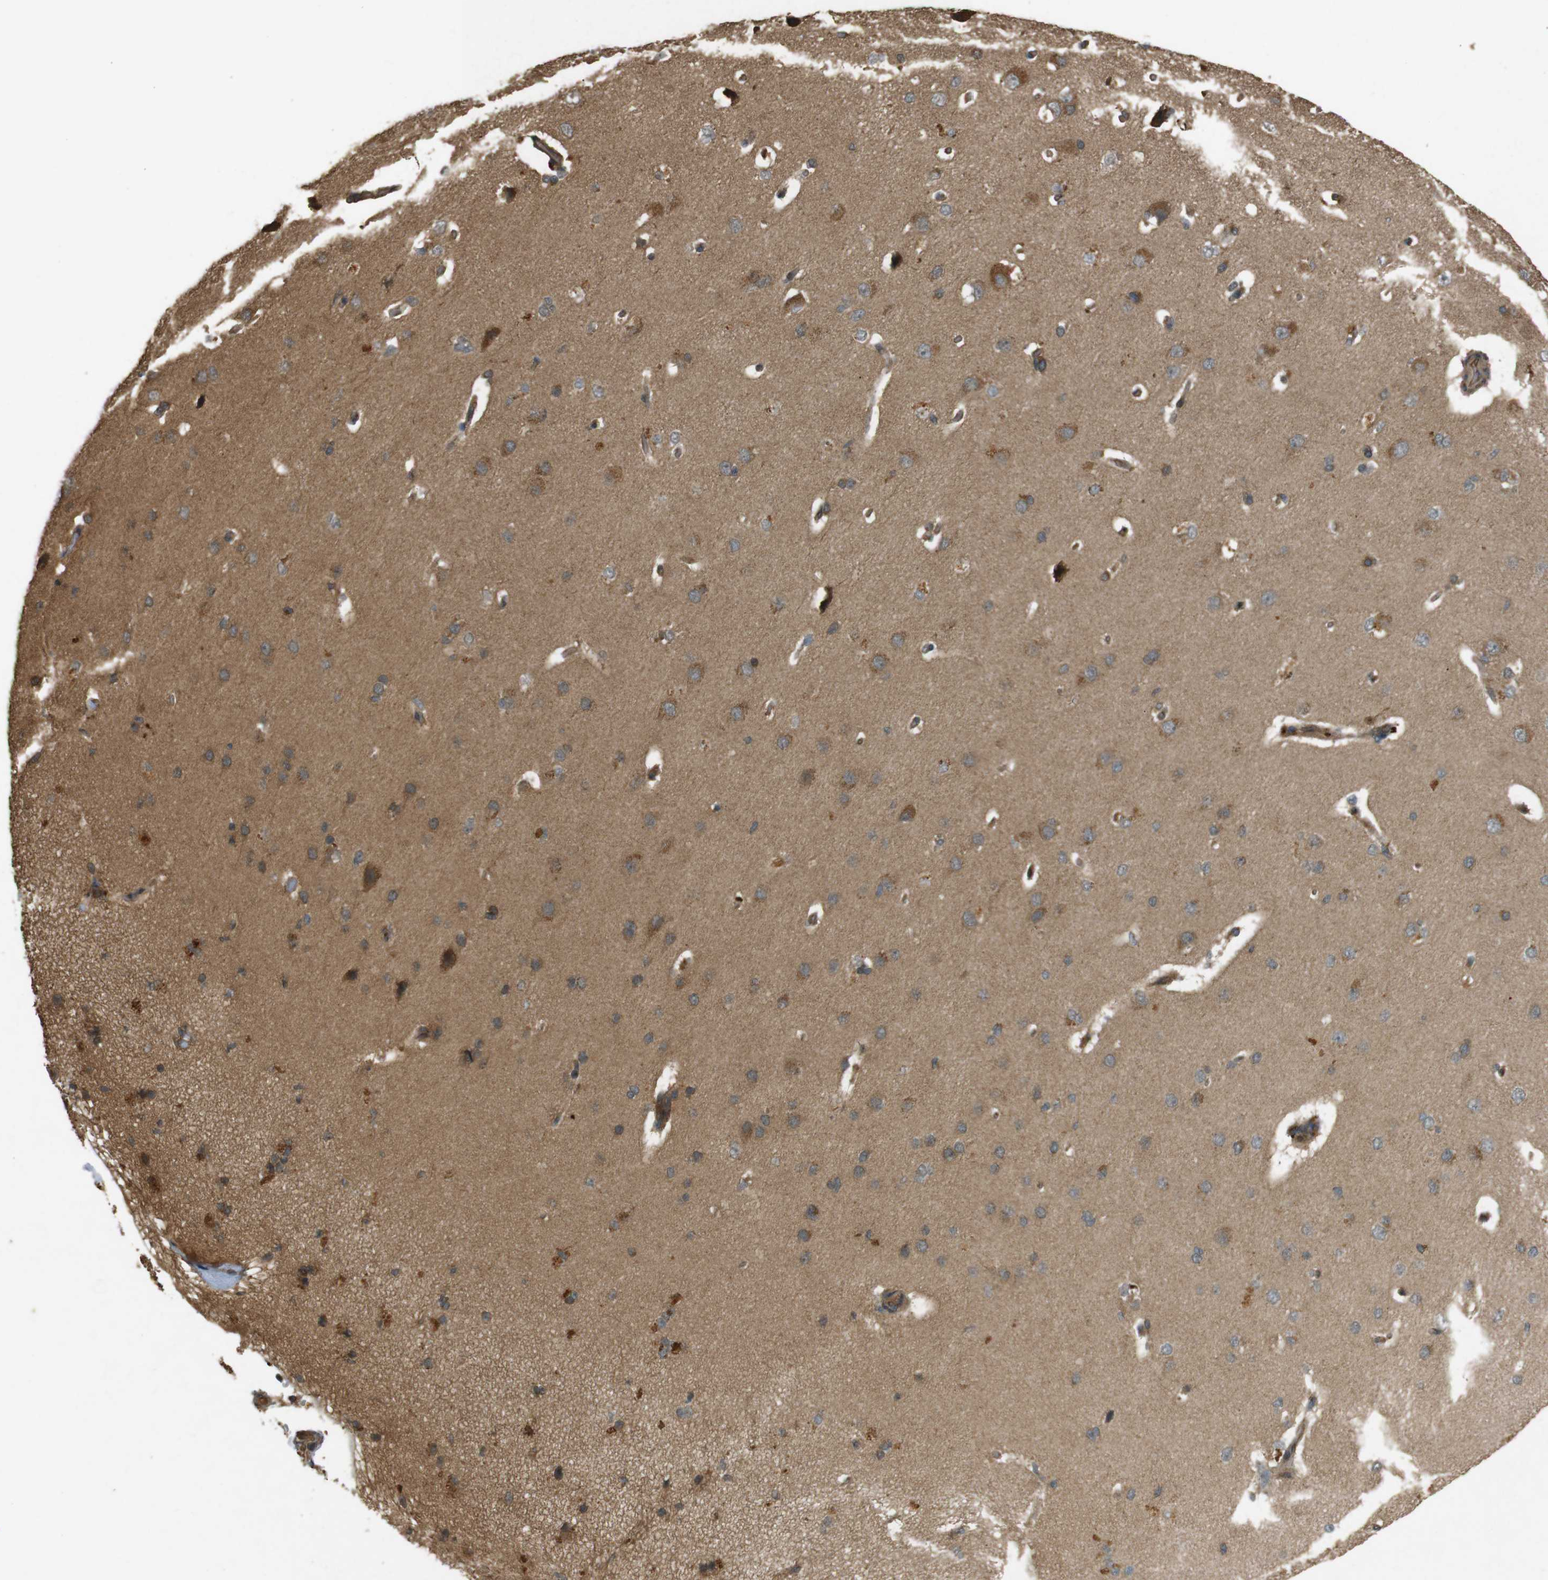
{"staining": {"intensity": "strong", "quantity": ">75%", "location": "cytoplasmic/membranous"}, "tissue": "cerebral cortex", "cell_type": "Endothelial cells", "image_type": "normal", "snomed": [{"axis": "morphology", "description": "Normal tissue, NOS"}, {"axis": "topography", "description": "Cerebral cortex"}], "caption": "Protein staining shows strong cytoplasmic/membranous positivity in approximately >75% of endothelial cells in normal cerebral cortex. The staining was performed using DAB, with brown indicating positive protein expression. Nuclei are stained blue with hematoxylin.", "gene": "TAP1", "patient": {"sex": "male", "age": 62}}